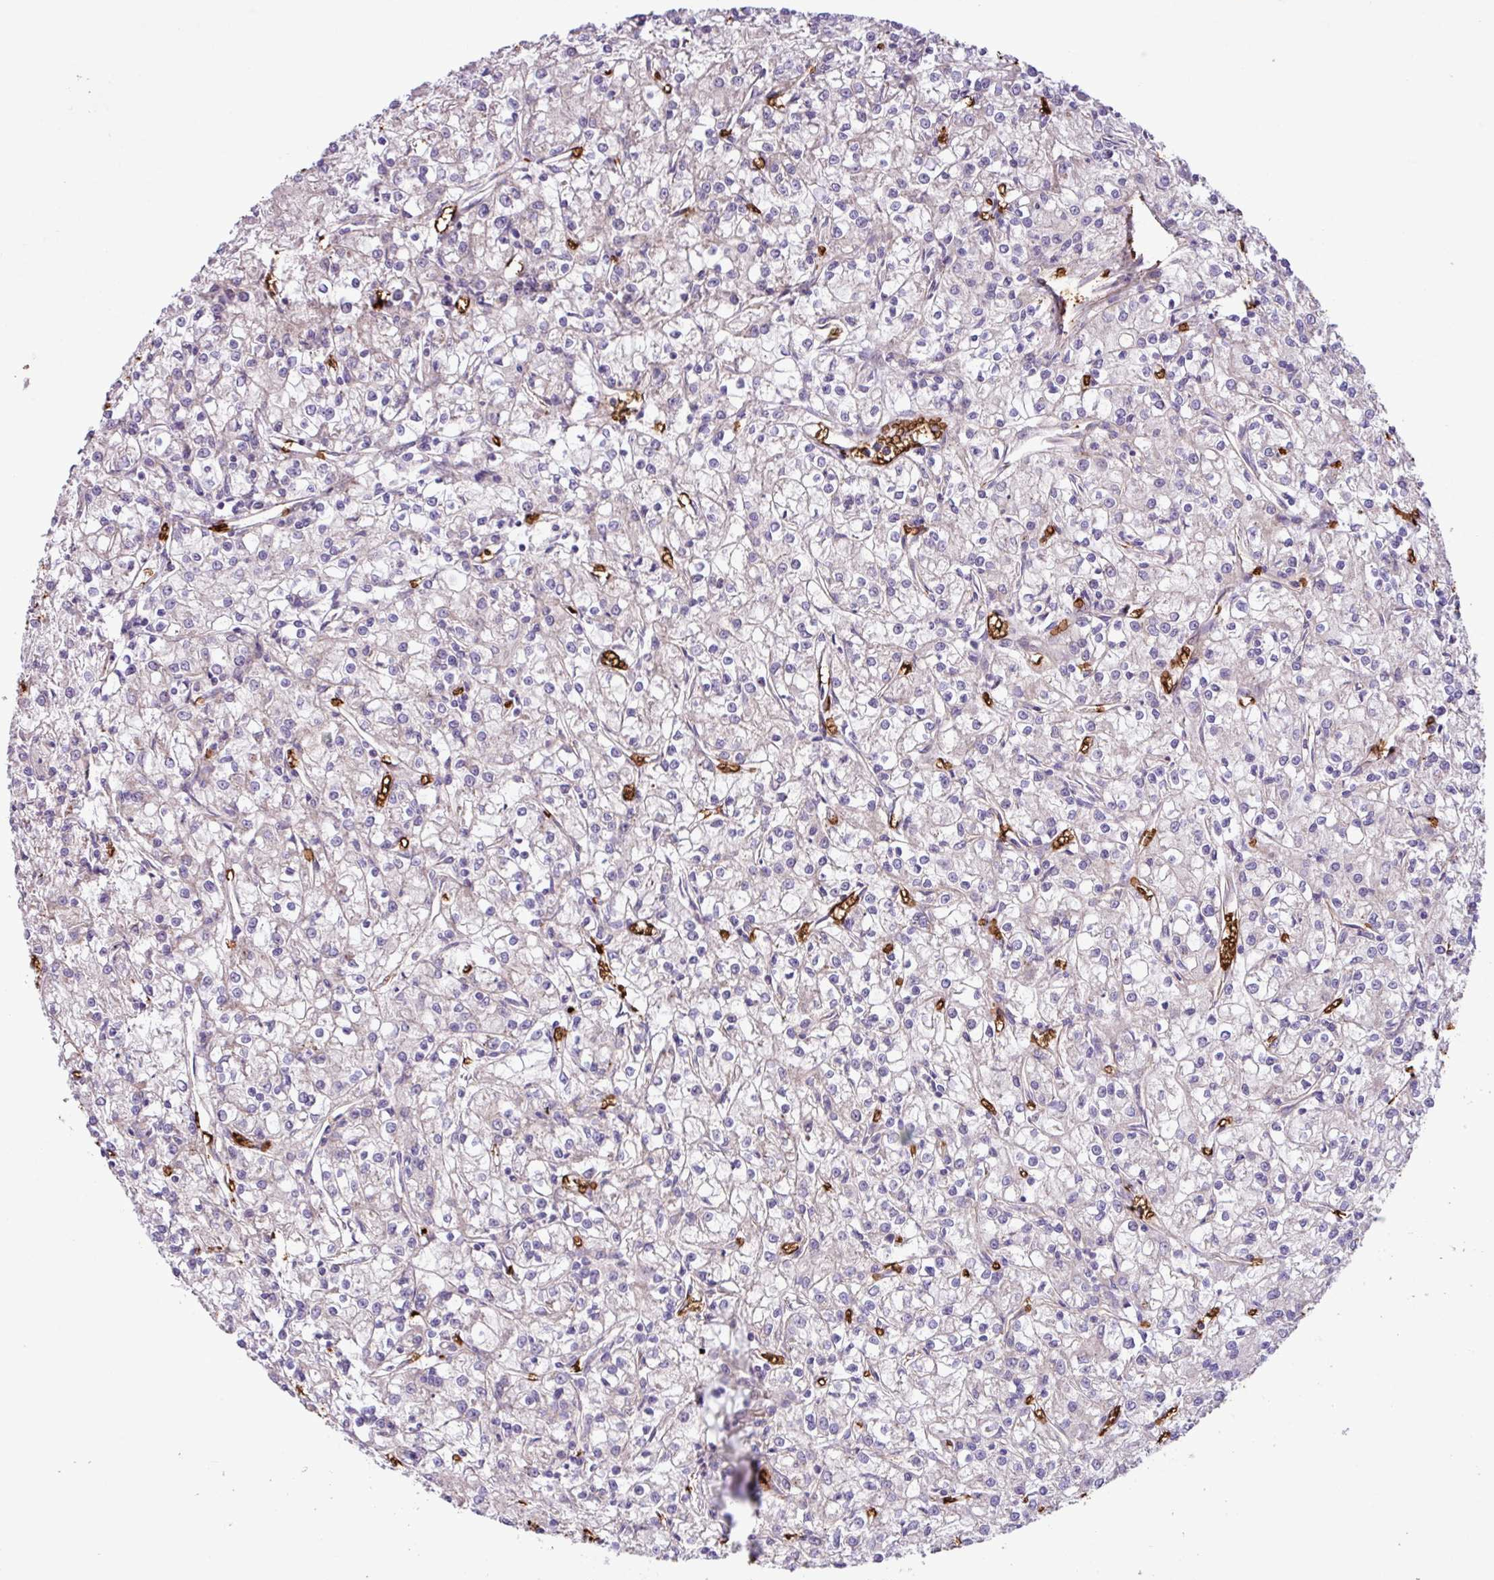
{"staining": {"intensity": "negative", "quantity": "none", "location": "none"}, "tissue": "renal cancer", "cell_type": "Tumor cells", "image_type": "cancer", "snomed": [{"axis": "morphology", "description": "Adenocarcinoma, NOS"}, {"axis": "topography", "description": "Kidney"}], "caption": "Renal adenocarcinoma was stained to show a protein in brown. There is no significant positivity in tumor cells.", "gene": "RAD21L1", "patient": {"sex": "female", "age": 59}}